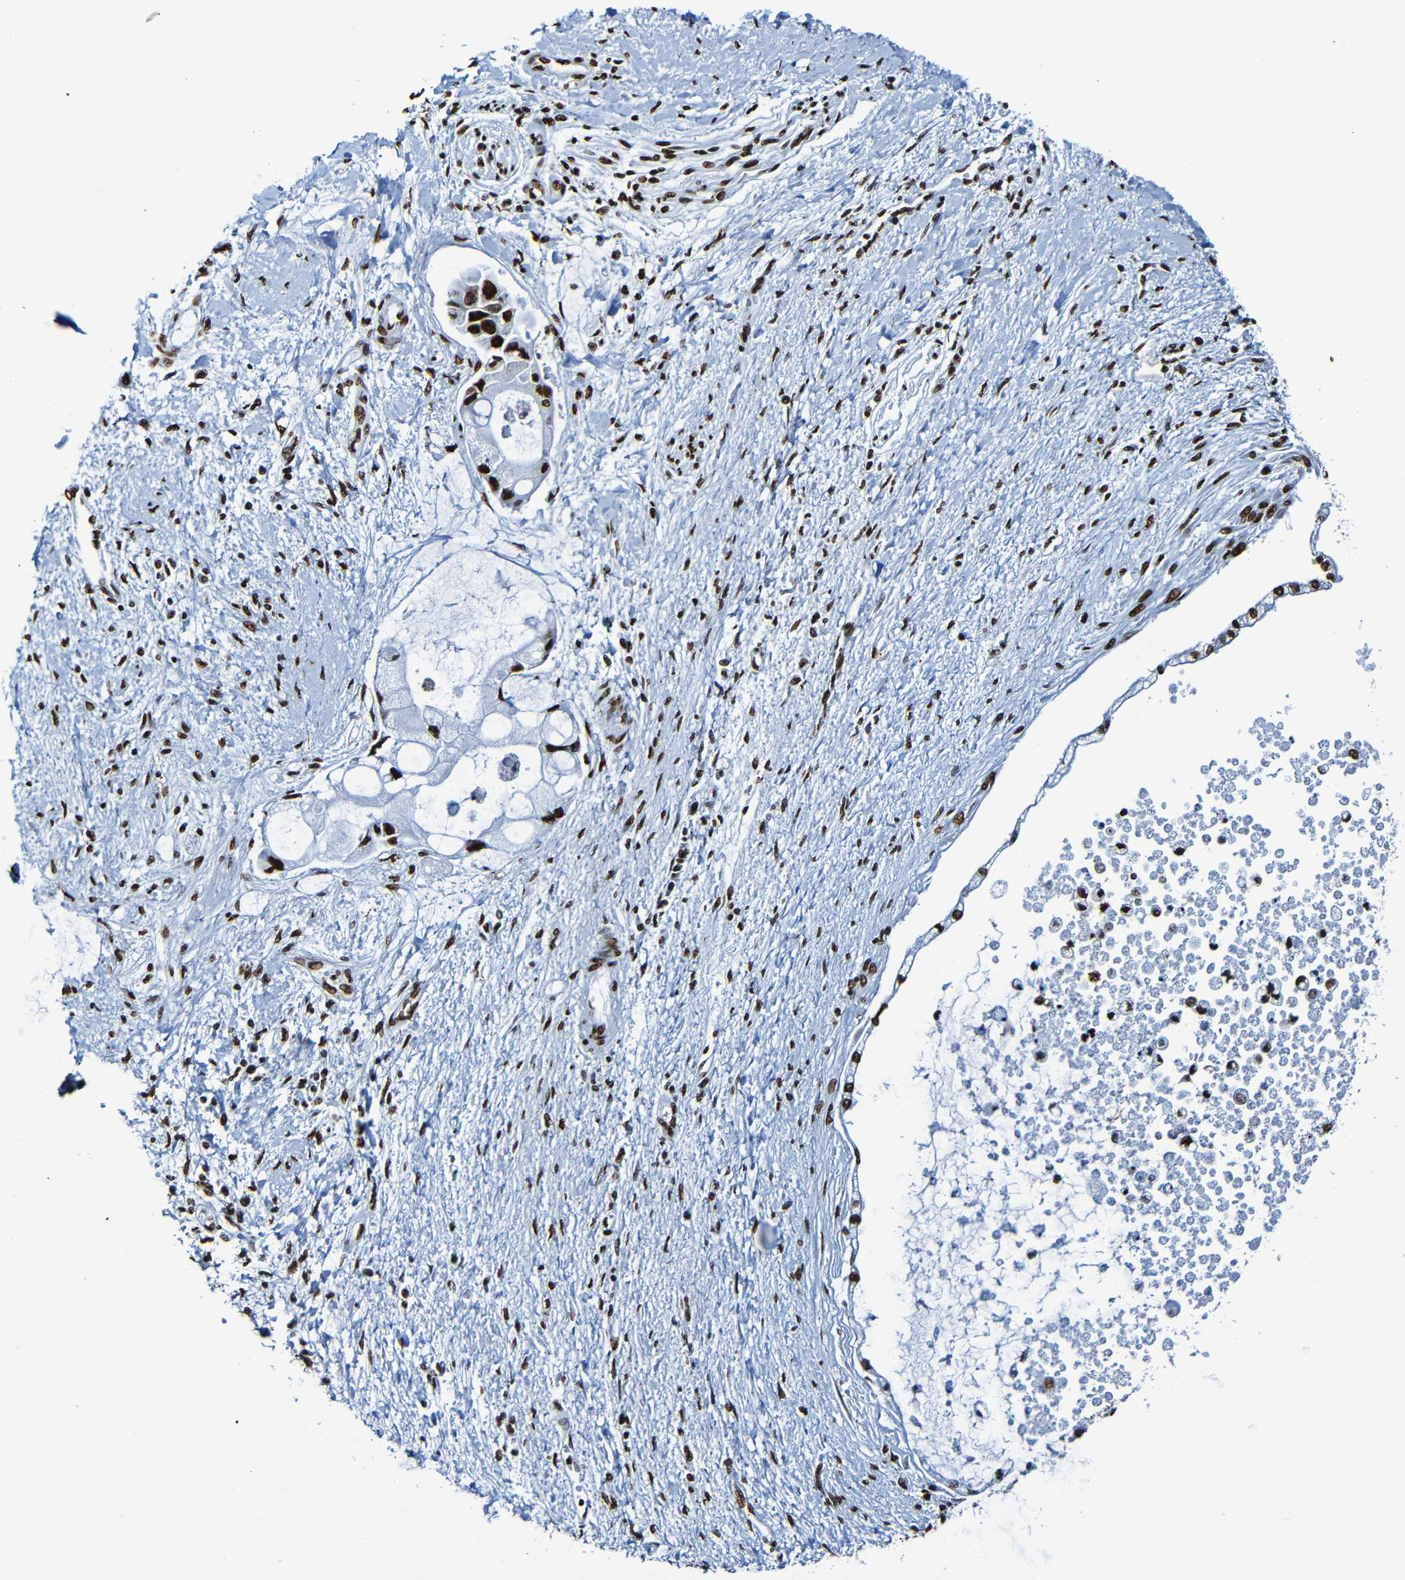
{"staining": {"intensity": "strong", "quantity": ">75%", "location": "nuclear"}, "tissue": "liver cancer", "cell_type": "Tumor cells", "image_type": "cancer", "snomed": [{"axis": "morphology", "description": "Cholangiocarcinoma"}, {"axis": "topography", "description": "Liver"}], "caption": "Protein staining shows strong nuclear positivity in about >75% of tumor cells in liver cancer (cholangiocarcinoma). (DAB = brown stain, brightfield microscopy at high magnification).", "gene": "SRSF3", "patient": {"sex": "male", "age": 50}}